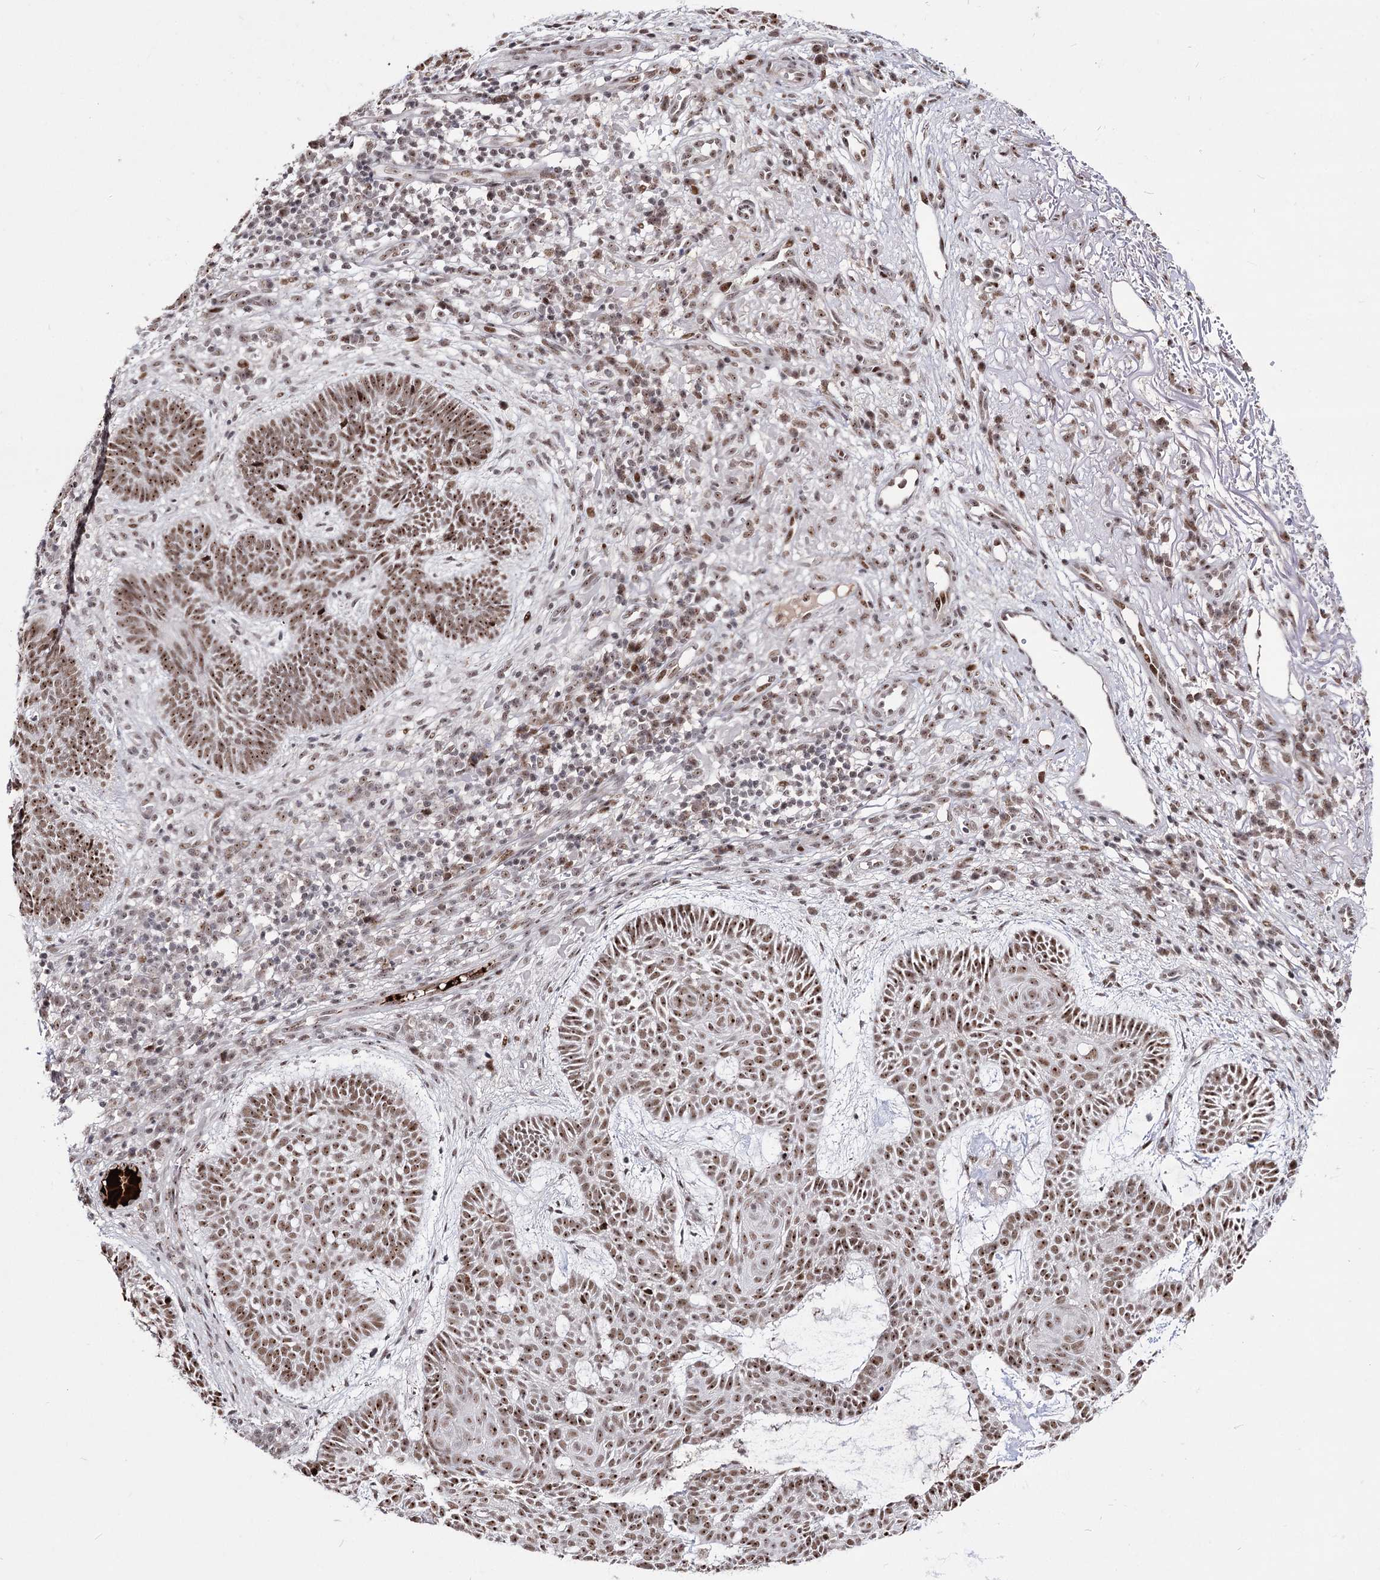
{"staining": {"intensity": "moderate", "quantity": ">75%", "location": "nuclear"}, "tissue": "skin cancer", "cell_type": "Tumor cells", "image_type": "cancer", "snomed": [{"axis": "morphology", "description": "Basal cell carcinoma"}, {"axis": "topography", "description": "Skin"}], "caption": "Immunohistochemistry (DAB) staining of human basal cell carcinoma (skin) displays moderate nuclear protein expression in approximately >75% of tumor cells. The staining is performed using DAB (3,3'-diaminobenzidine) brown chromogen to label protein expression. The nuclei are counter-stained blue using hematoxylin.", "gene": "STOX1", "patient": {"sex": "male", "age": 85}}